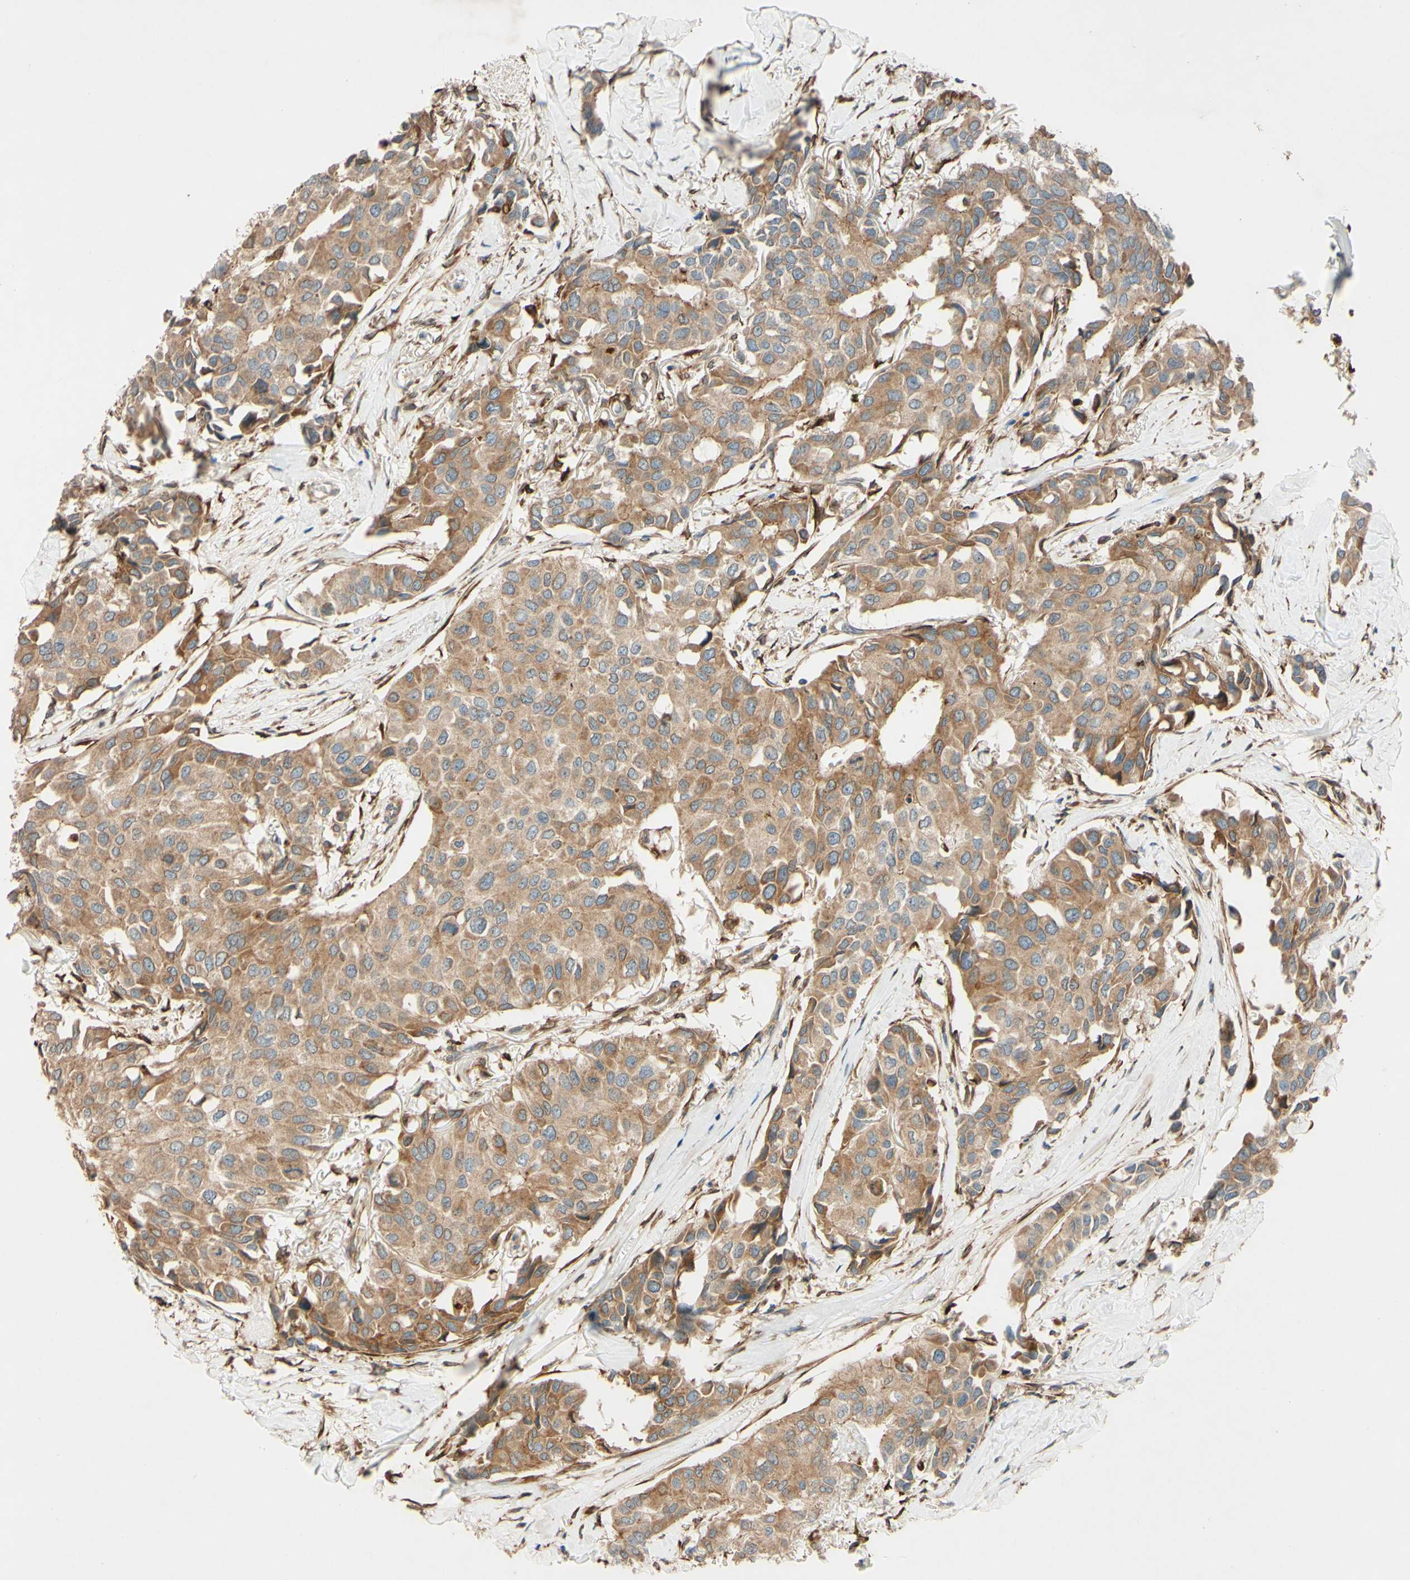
{"staining": {"intensity": "moderate", "quantity": ">75%", "location": "cytoplasmic/membranous,nuclear"}, "tissue": "breast cancer", "cell_type": "Tumor cells", "image_type": "cancer", "snomed": [{"axis": "morphology", "description": "Duct carcinoma"}, {"axis": "topography", "description": "Breast"}], "caption": "Approximately >75% of tumor cells in invasive ductal carcinoma (breast) display moderate cytoplasmic/membranous and nuclear protein expression as visualized by brown immunohistochemical staining.", "gene": "PTPRU", "patient": {"sex": "female", "age": 80}}